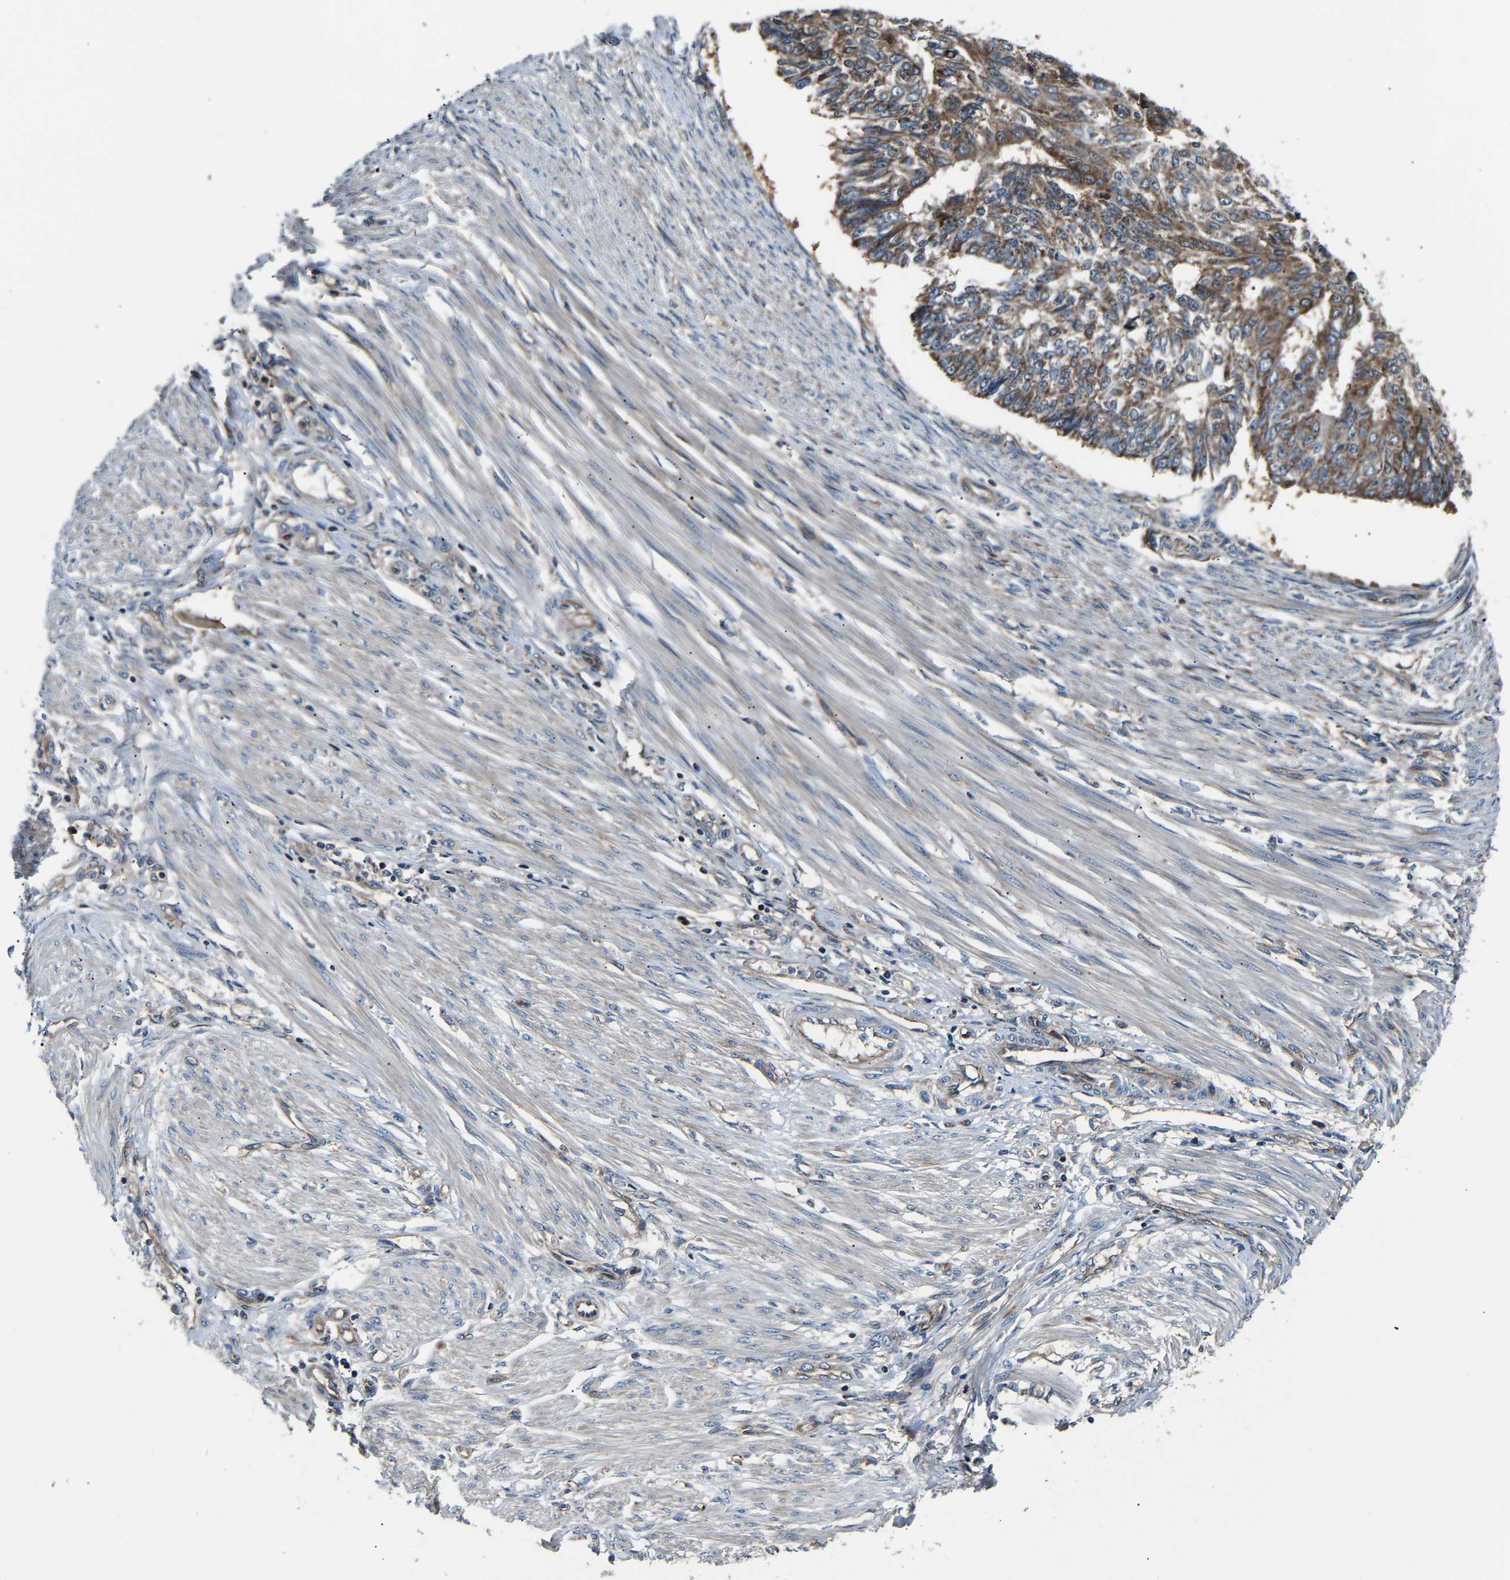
{"staining": {"intensity": "moderate", "quantity": ">75%", "location": "cytoplasmic/membranous"}, "tissue": "endometrial cancer", "cell_type": "Tumor cells", "image_type": "cancer", "snomed": [{"axis": "morphology", "description": "Adenocarcinoma, NOS"}, {"axis": "topography", "description": "Endometrium"}], "caption": "Protein expression by IHC displays moderate cytoplasmic/membranous positivity in about >75% of tumor cells in endometrial adenocarcinoma.", "gene": "GGCT", "patient": {"sex": "female", "age": 32}}